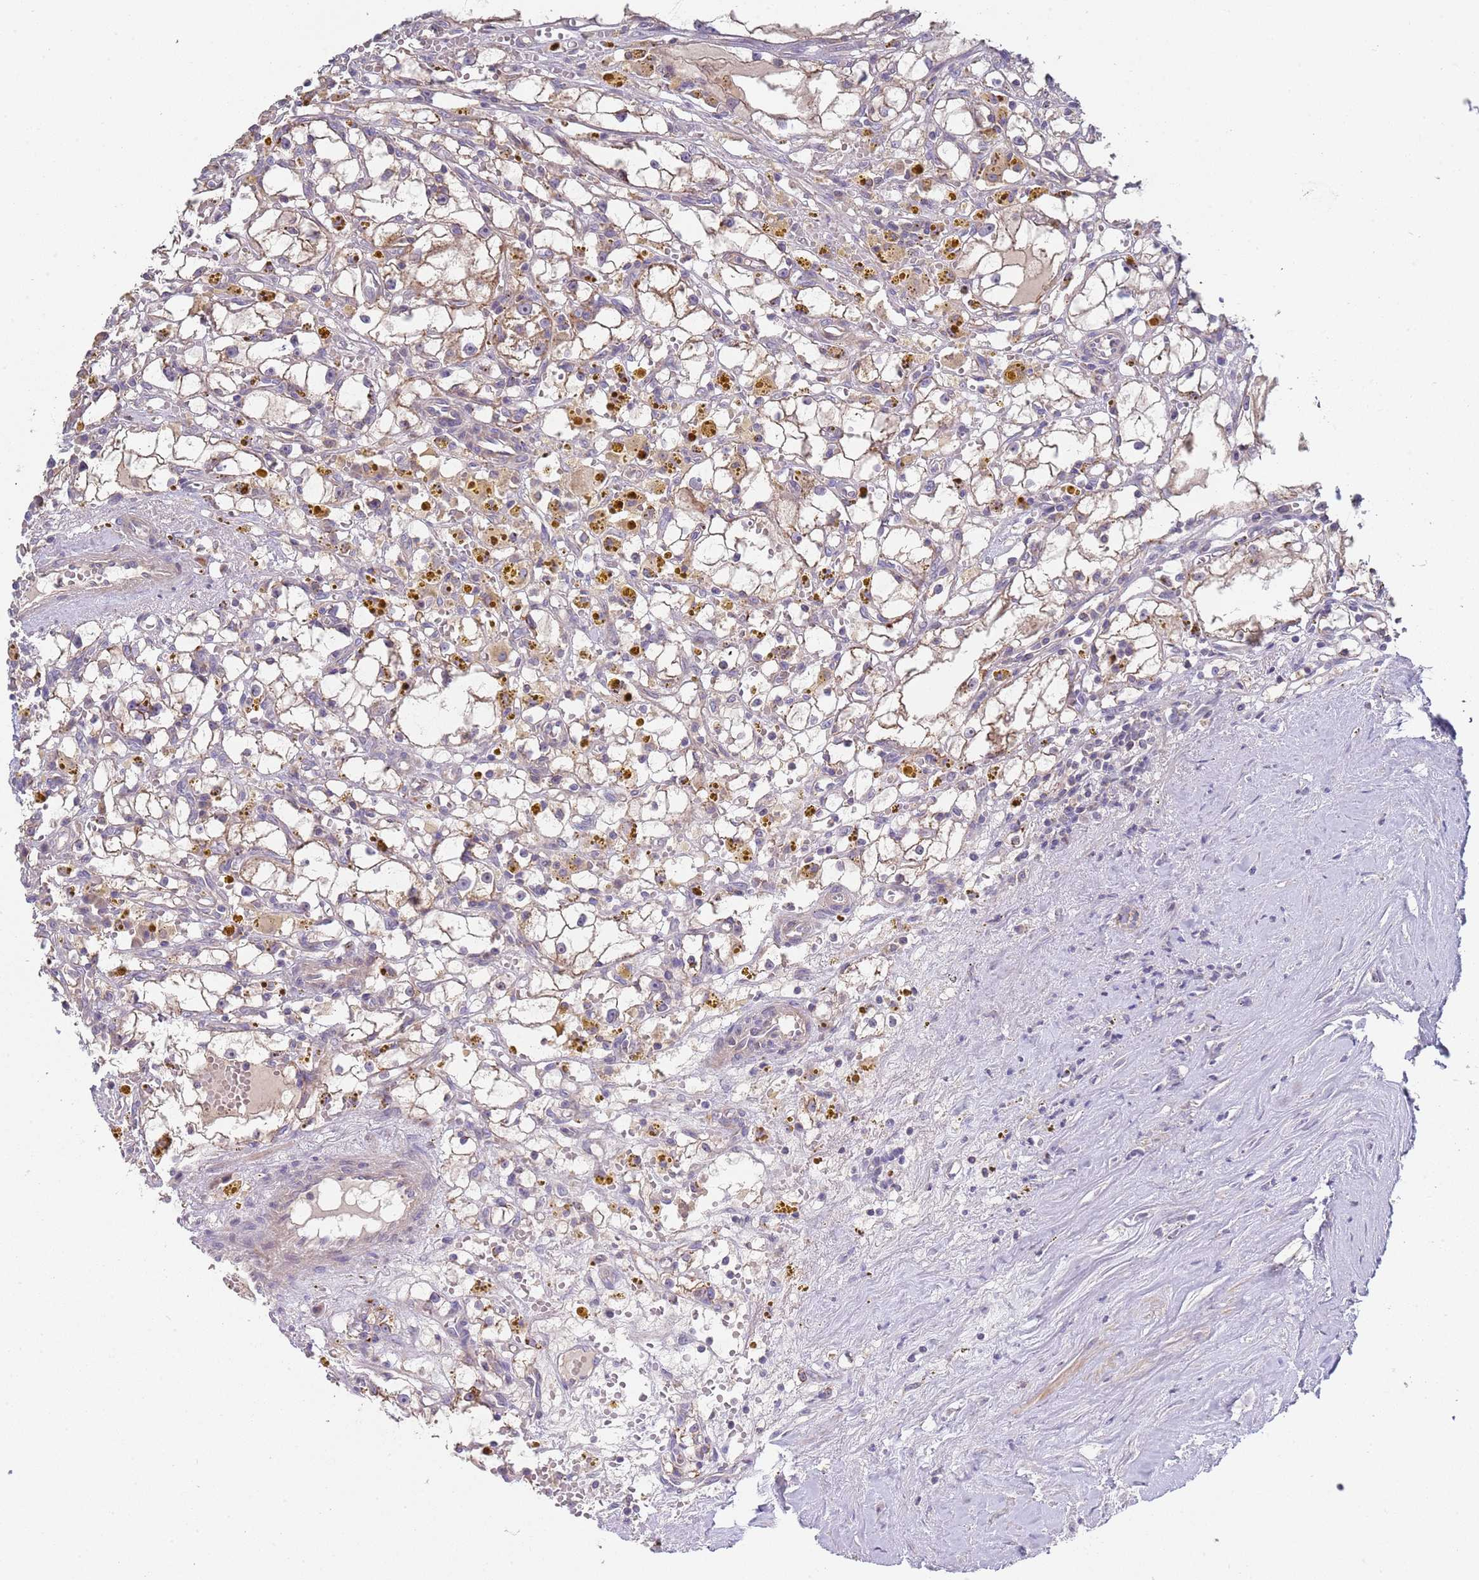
{"staining": {"intensity": "negative", "quantity": "none", "location": "none"}, "tissue": "renal cancer", "cell_type": "Tumor cells", "image_type": "cancer", "snomed": [{"axis": "morphology", "description": "Adenocarcinoma, NOS"}, {"axis": "topography", "description": "Kidney"}], "caption": "This is a micrograph of immunohistochemistry staining of renal cancer (adenocarcinoma), which shows no positivity in tumor cells.", "gene": "ABCC10", "patient": {"sex": "male", "age": 56}}